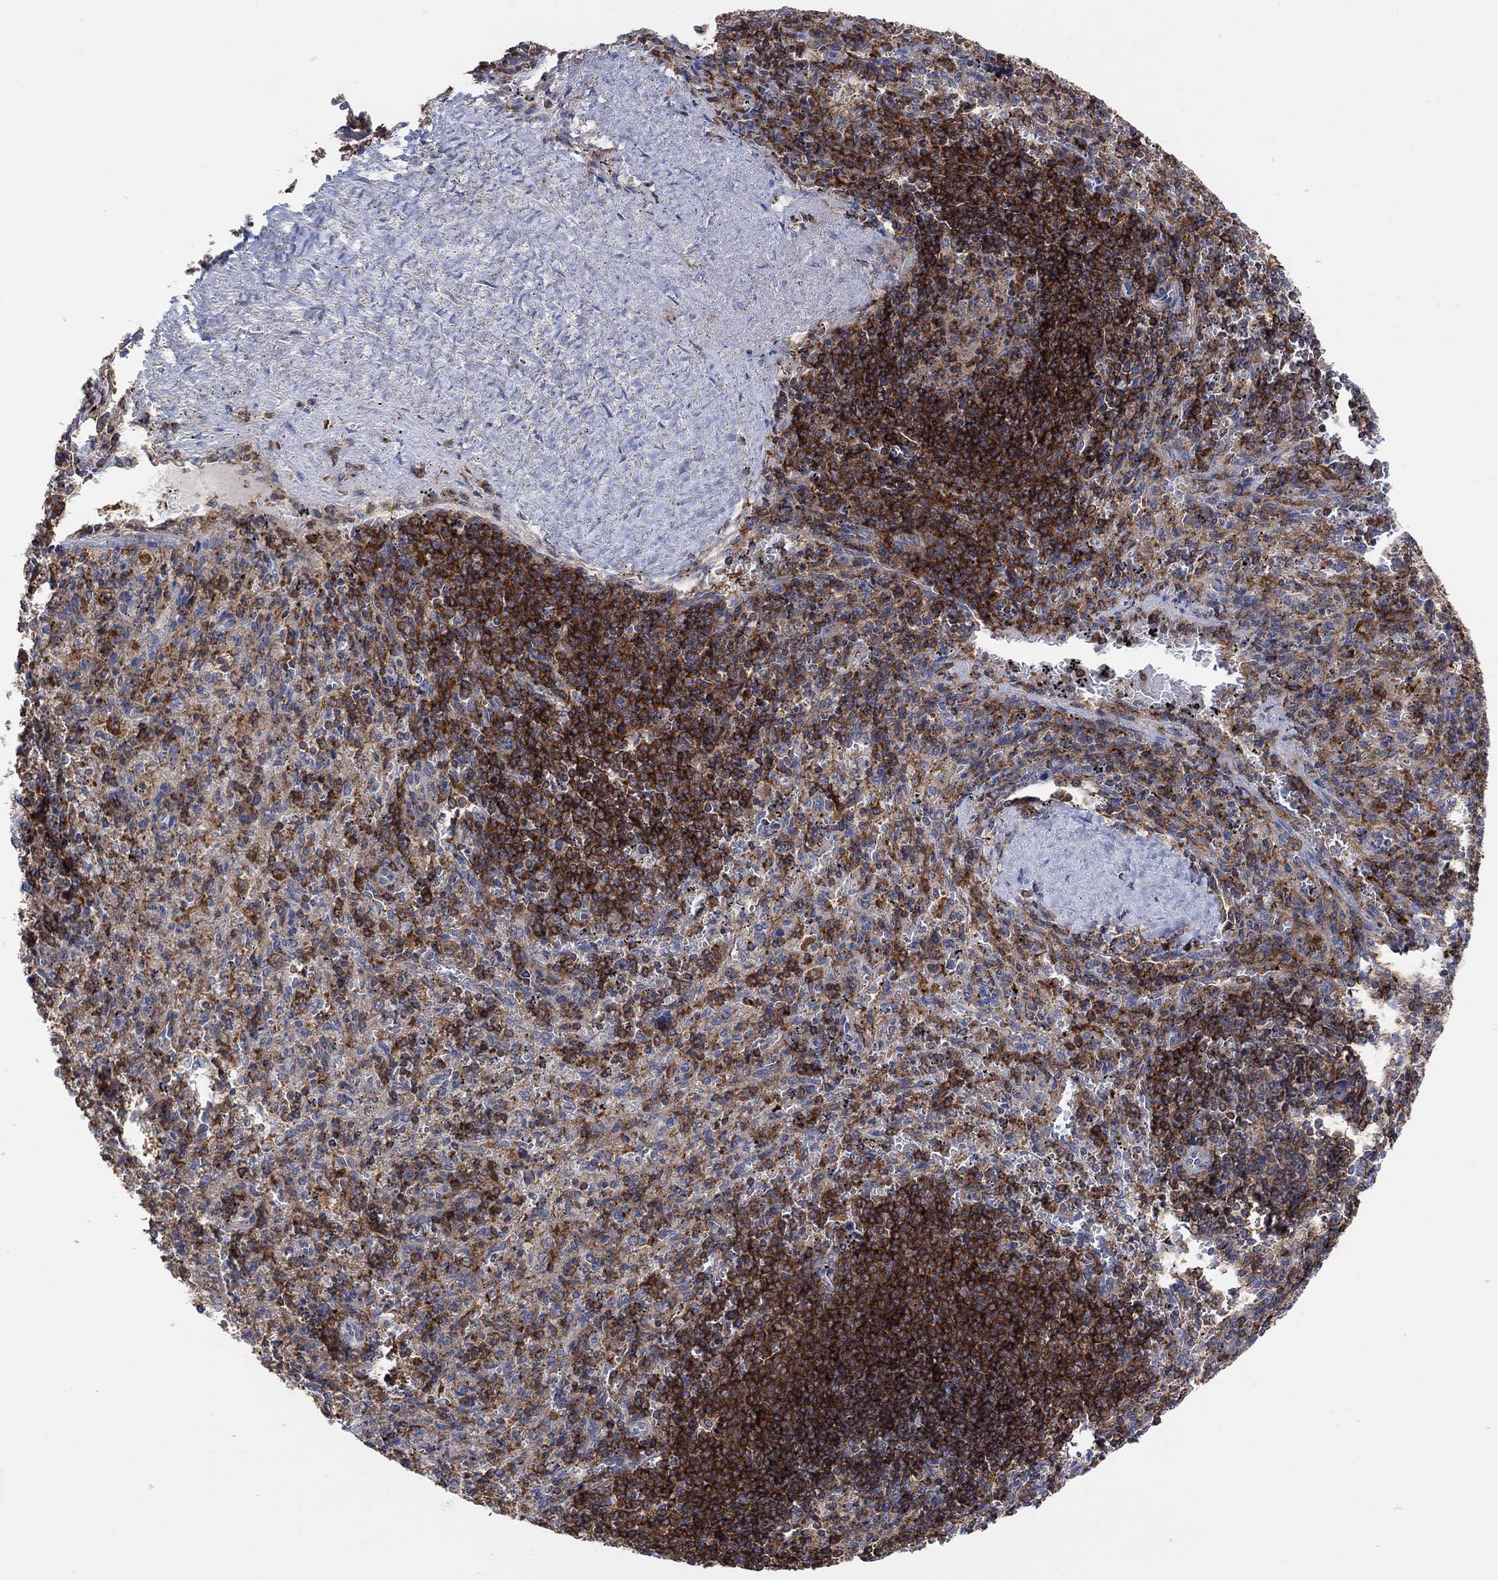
{"staining": {"intensity": "moderate", "quantity": ">75%", "location": "cytoplasmic/membranous"}, "tissue": "spleen", "cell_type": "Cells in red pulp", "image_type": "normal", "snomed": [{"axis": "morphology", "description": "Normal tissue, NOS"}, {"axis": "topography", "description": "Spleen"}], "caption": "An IHC histopathology image of benign tissue is shown. Protein staining in brown labels moderate cytoplasmic/membranous positivity in spleen within cells in red pulp. (DAB (3,3'-diaminobenzidine) IHC, brown staining for protein, blue staining for nuclei).", "gene": "BLOC1S3", "patient": {"sex": "male", "age": 57}}